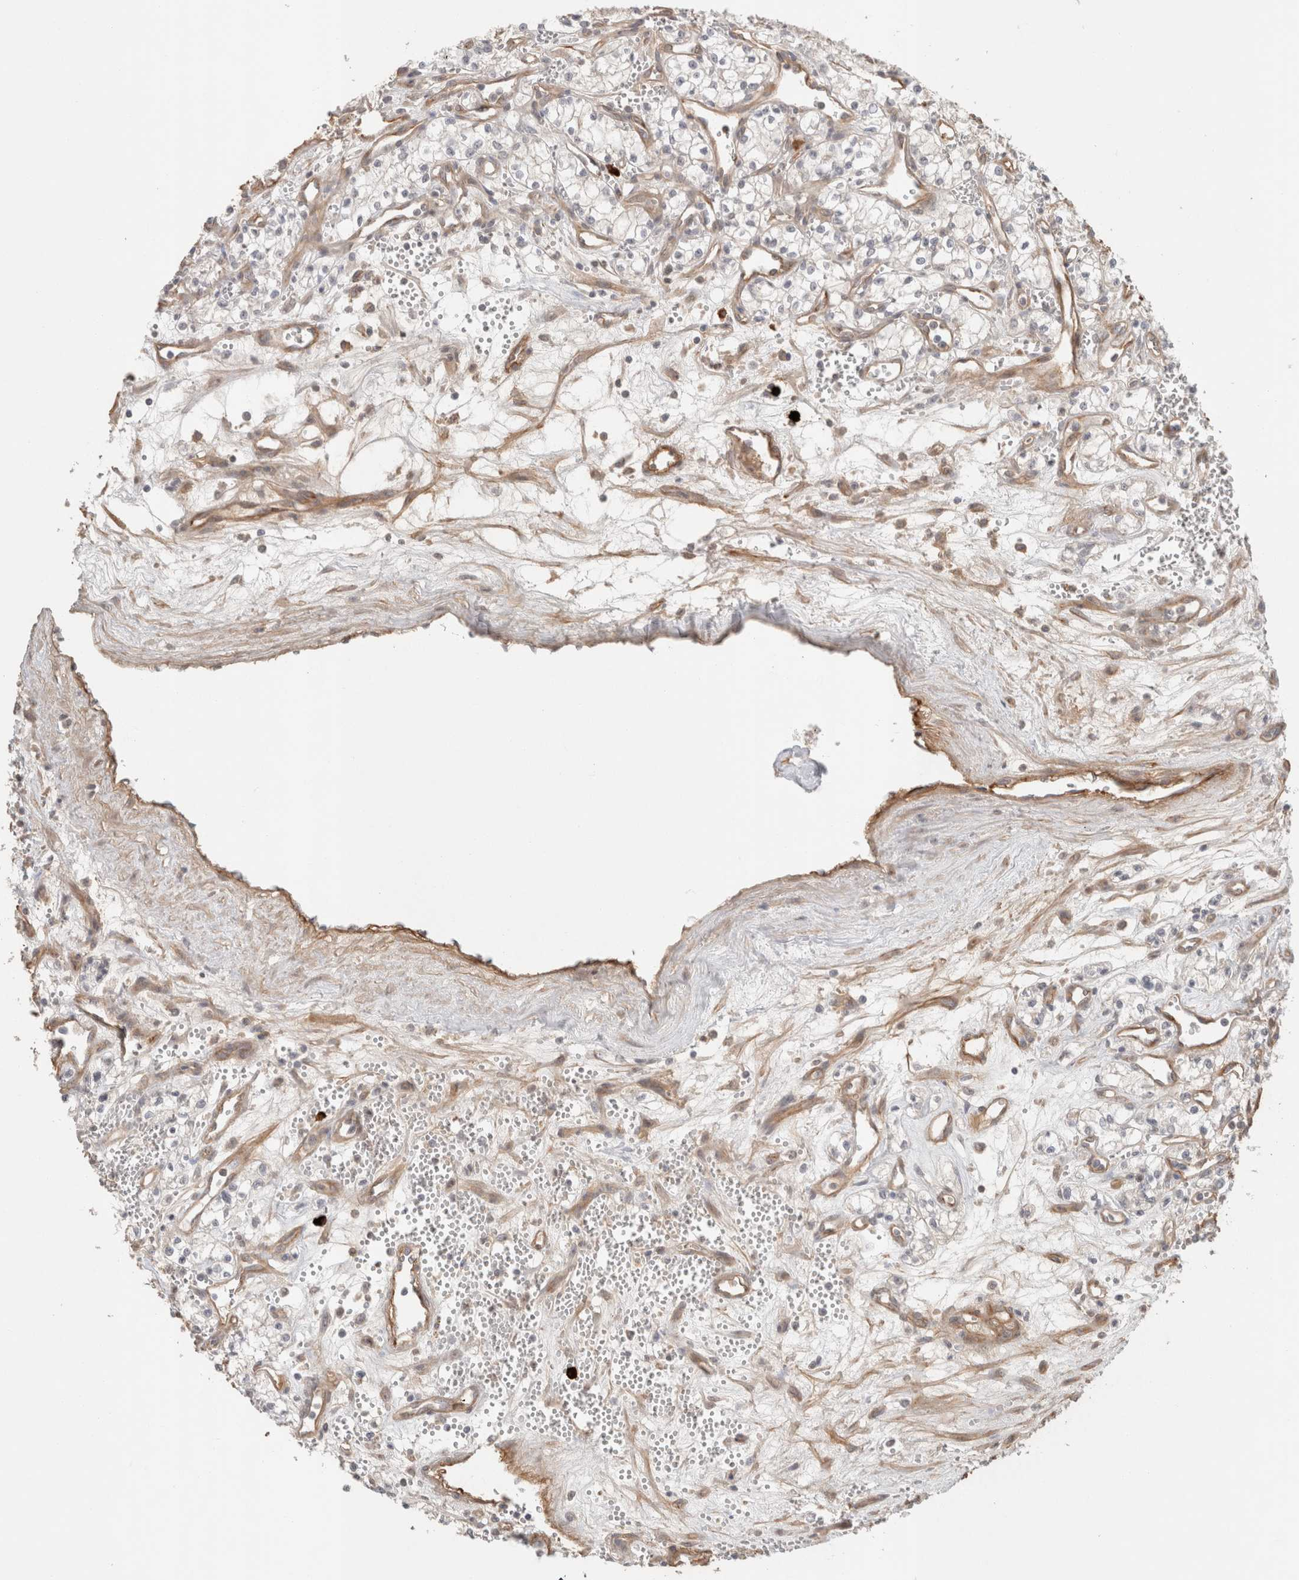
{"staining": {"intensity": "negative", "quantity": "none", "location": "none"}, "tissue": "renal cancer", "cell_type": "Tumor cells", "image_type": "cancer", "snomed": [{"axis": "morphology", "description": "Adenocarcinoma, NOS"}, {"axis": "topography", "description": "Kidney"}], "caption": "DAB immunohistochemical staining of human renal adenocarcinoma shows no significant expression in tumor cells. The staining was performed using DAB to visualize the protein expression in brown, while the nuclei were stained in blue with hematoxylin (Magnification: 20x).", "gene": "HSPG2", "patient": {"sex": "male", "age": 59}}